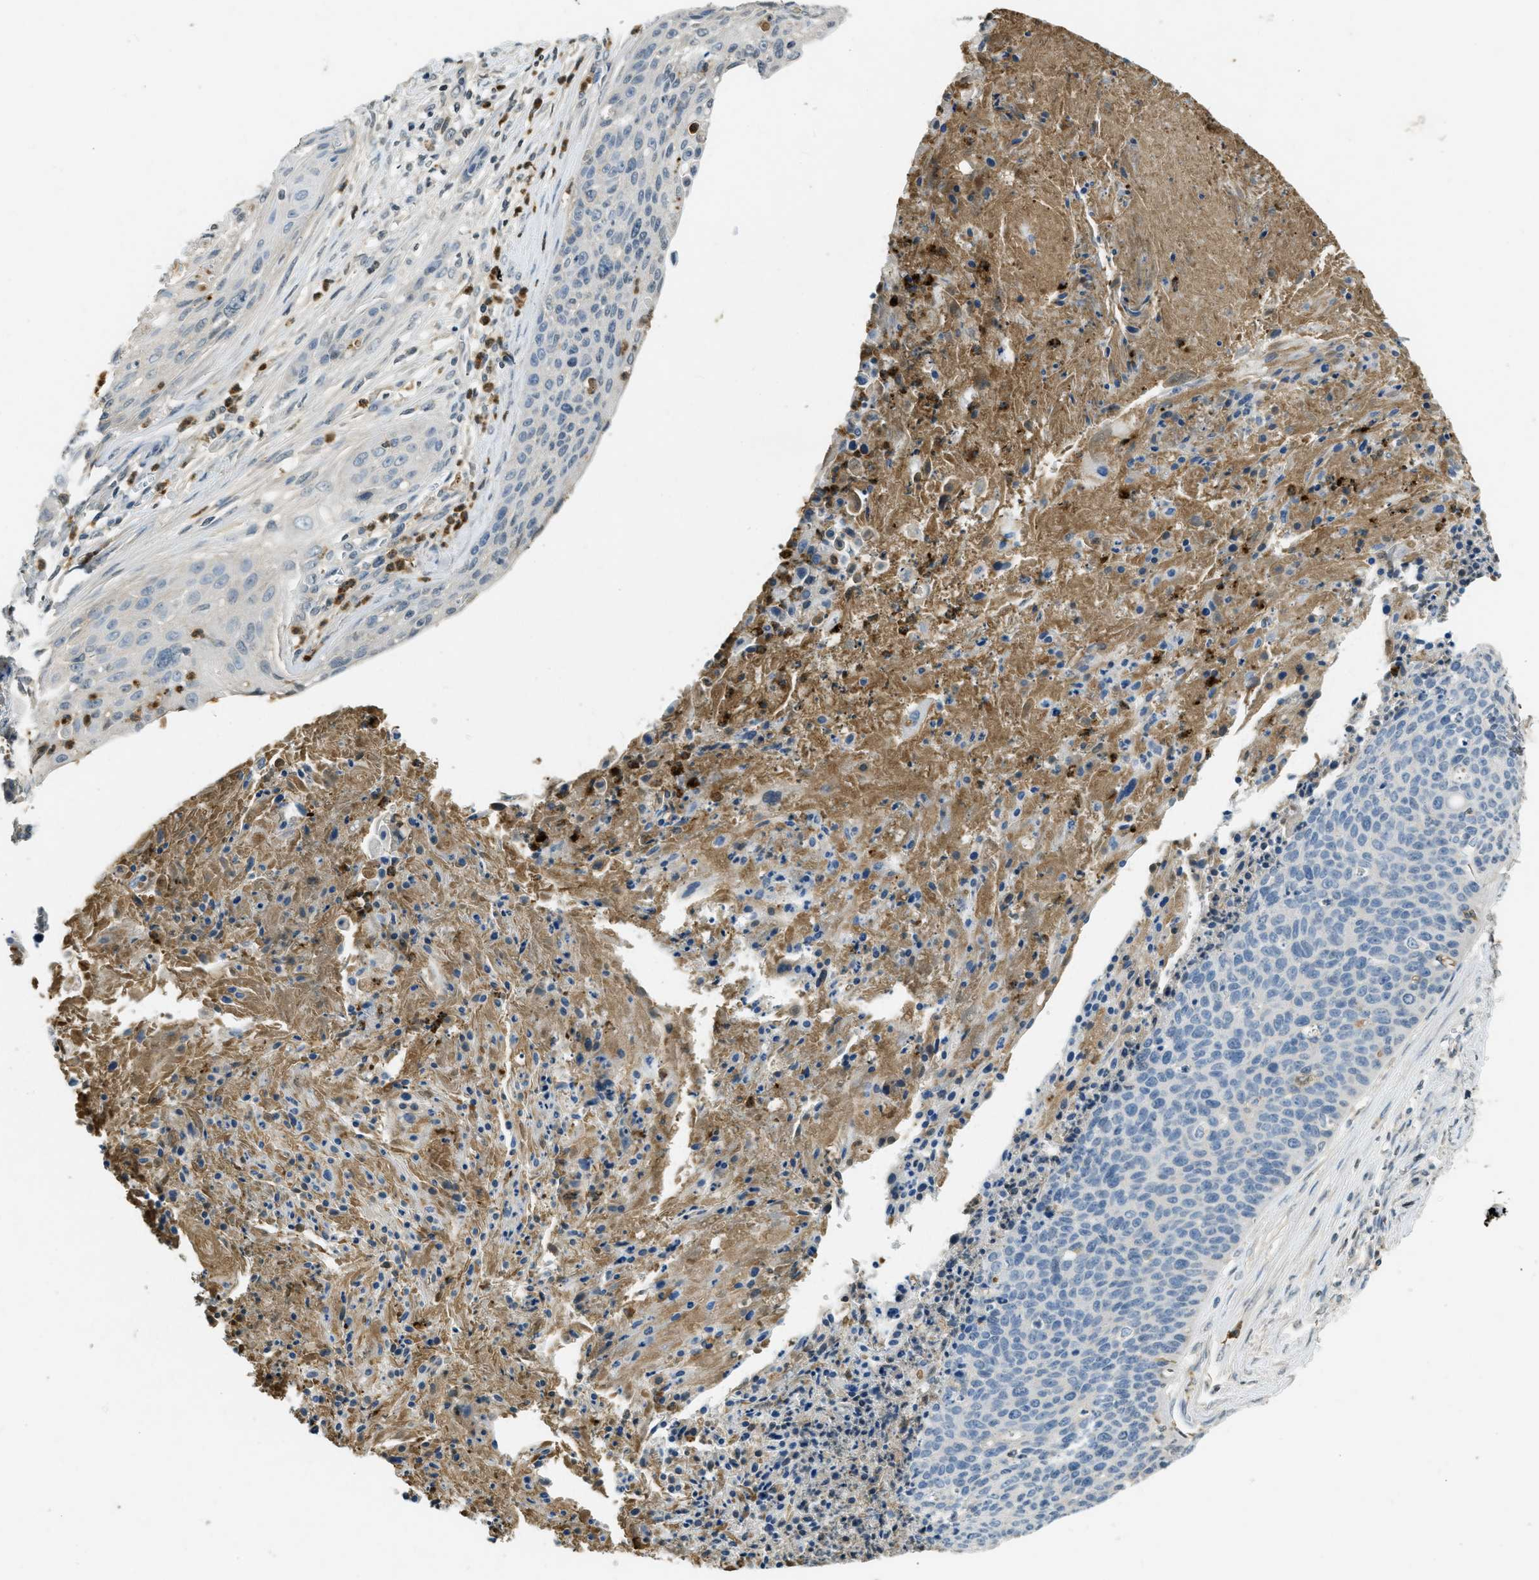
{"staining": {"intensity": "weak", "quantity": "<25%", "location": "nuclear"}, "tissue": "cervical cancer", "cell_type": "Tumor cells", "image_type": "cancer", "snomed": [{"axis": "morphology", "description": "Squamous cell carcinoma, NOS"}, {"axis": "topography", "description": "Cervix"}], "caption": "Human cervical cancer (squamous cell carcinoma) stained for a protein using IHC shows no expression in tumor cells.", "gene": "PRTN3", "patient": {"sex": "female", "age": 55}}